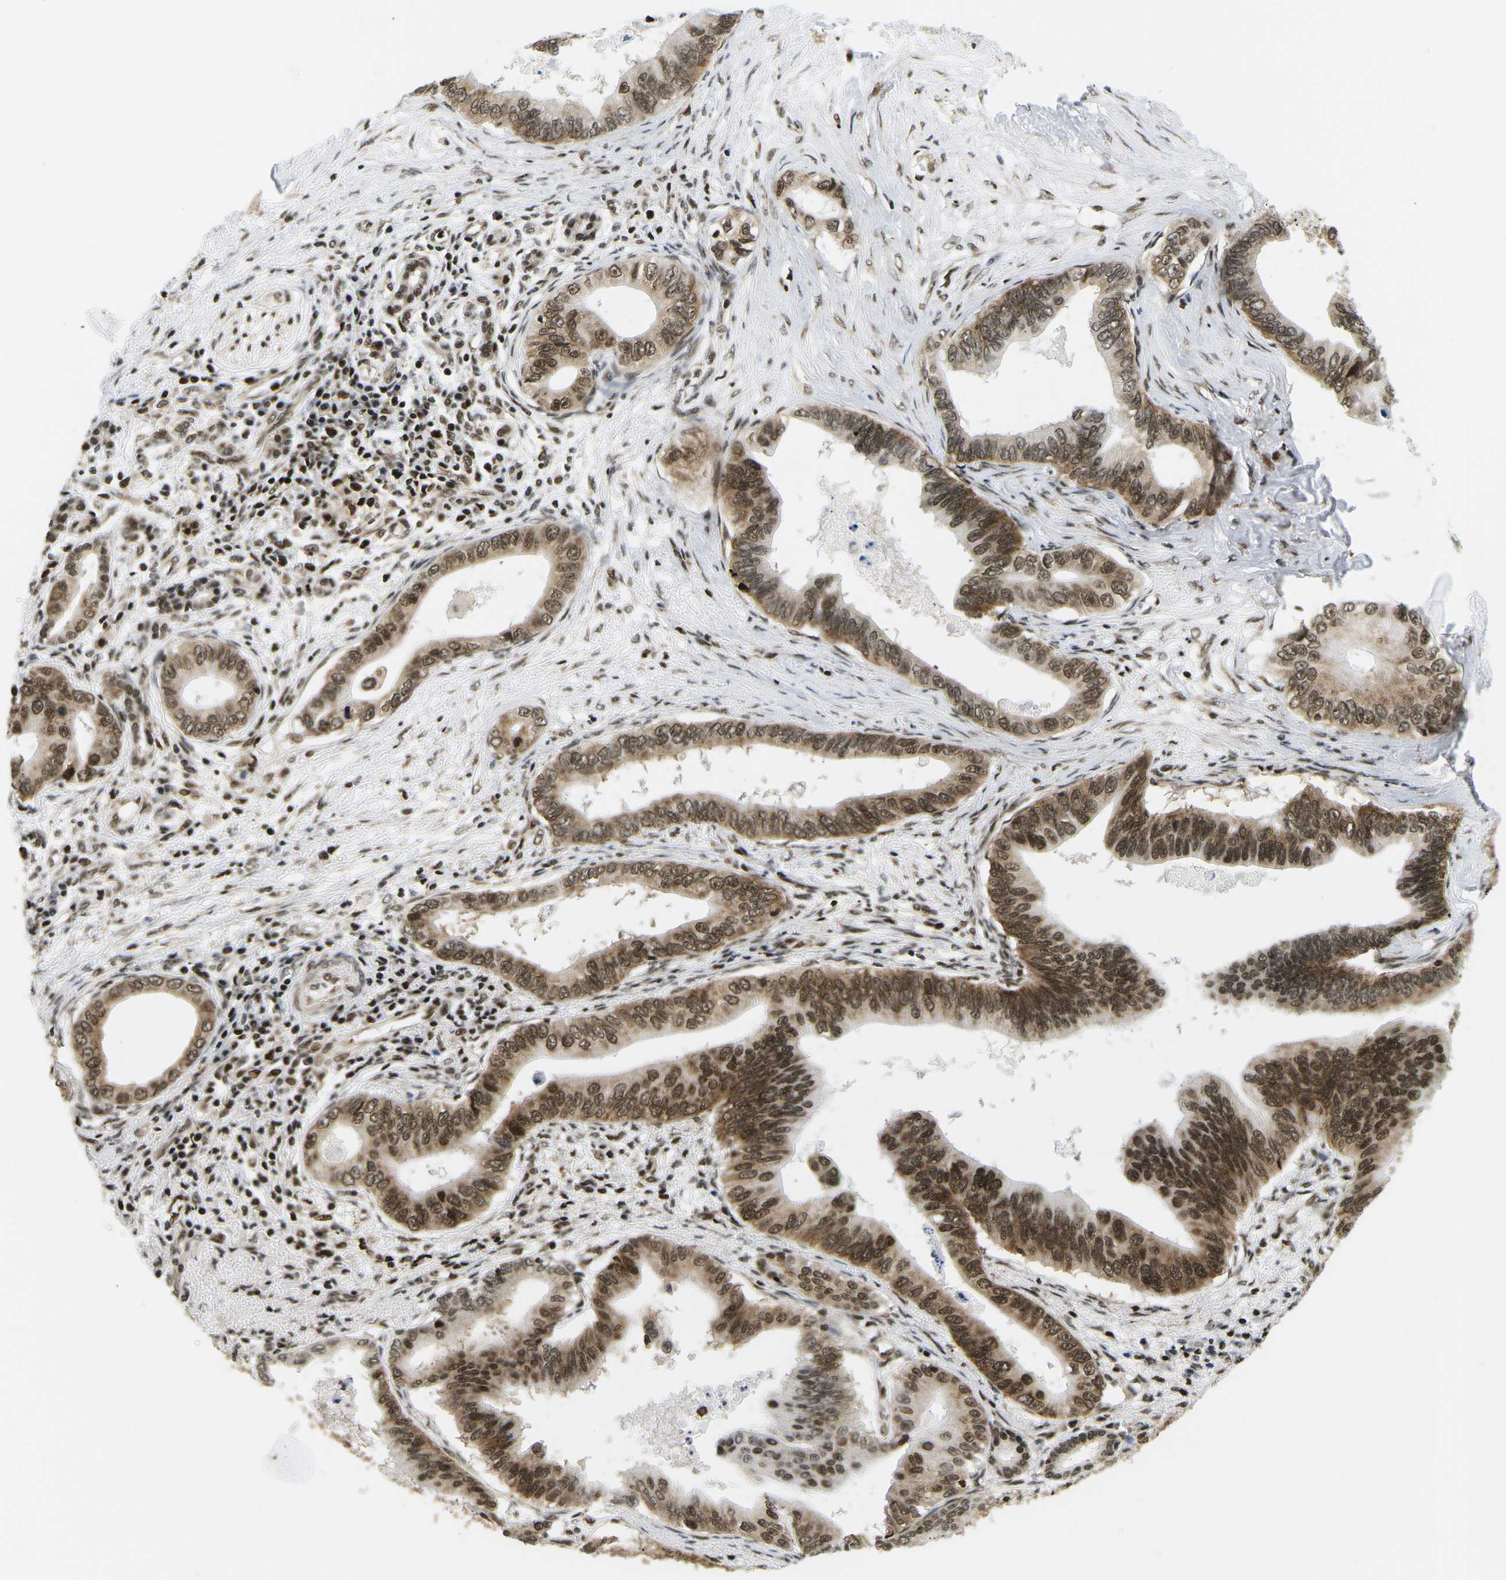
{"staining": {"intensity": "strong", "quantity": ">75%", "location": "cytoplasmic/membranous,nuclear"}, "tissue": "pancreatic cancer", "cell_type": "Tumor cells", "image_type": "cancer", "snomed": [{"axis": "morphology", "description": "Adenocarcinoma, NOS"}, {"axis": "topography", "description": "Pancreas"}], "caption": "A high amount of strong cytoplasmic/membranous and nuclear staining is present in about >75% of tumor cells in pancreatic adenocarcinoma tissue.", "gene": "CELF1", "patient": {"sex": "male", "age": 77}}